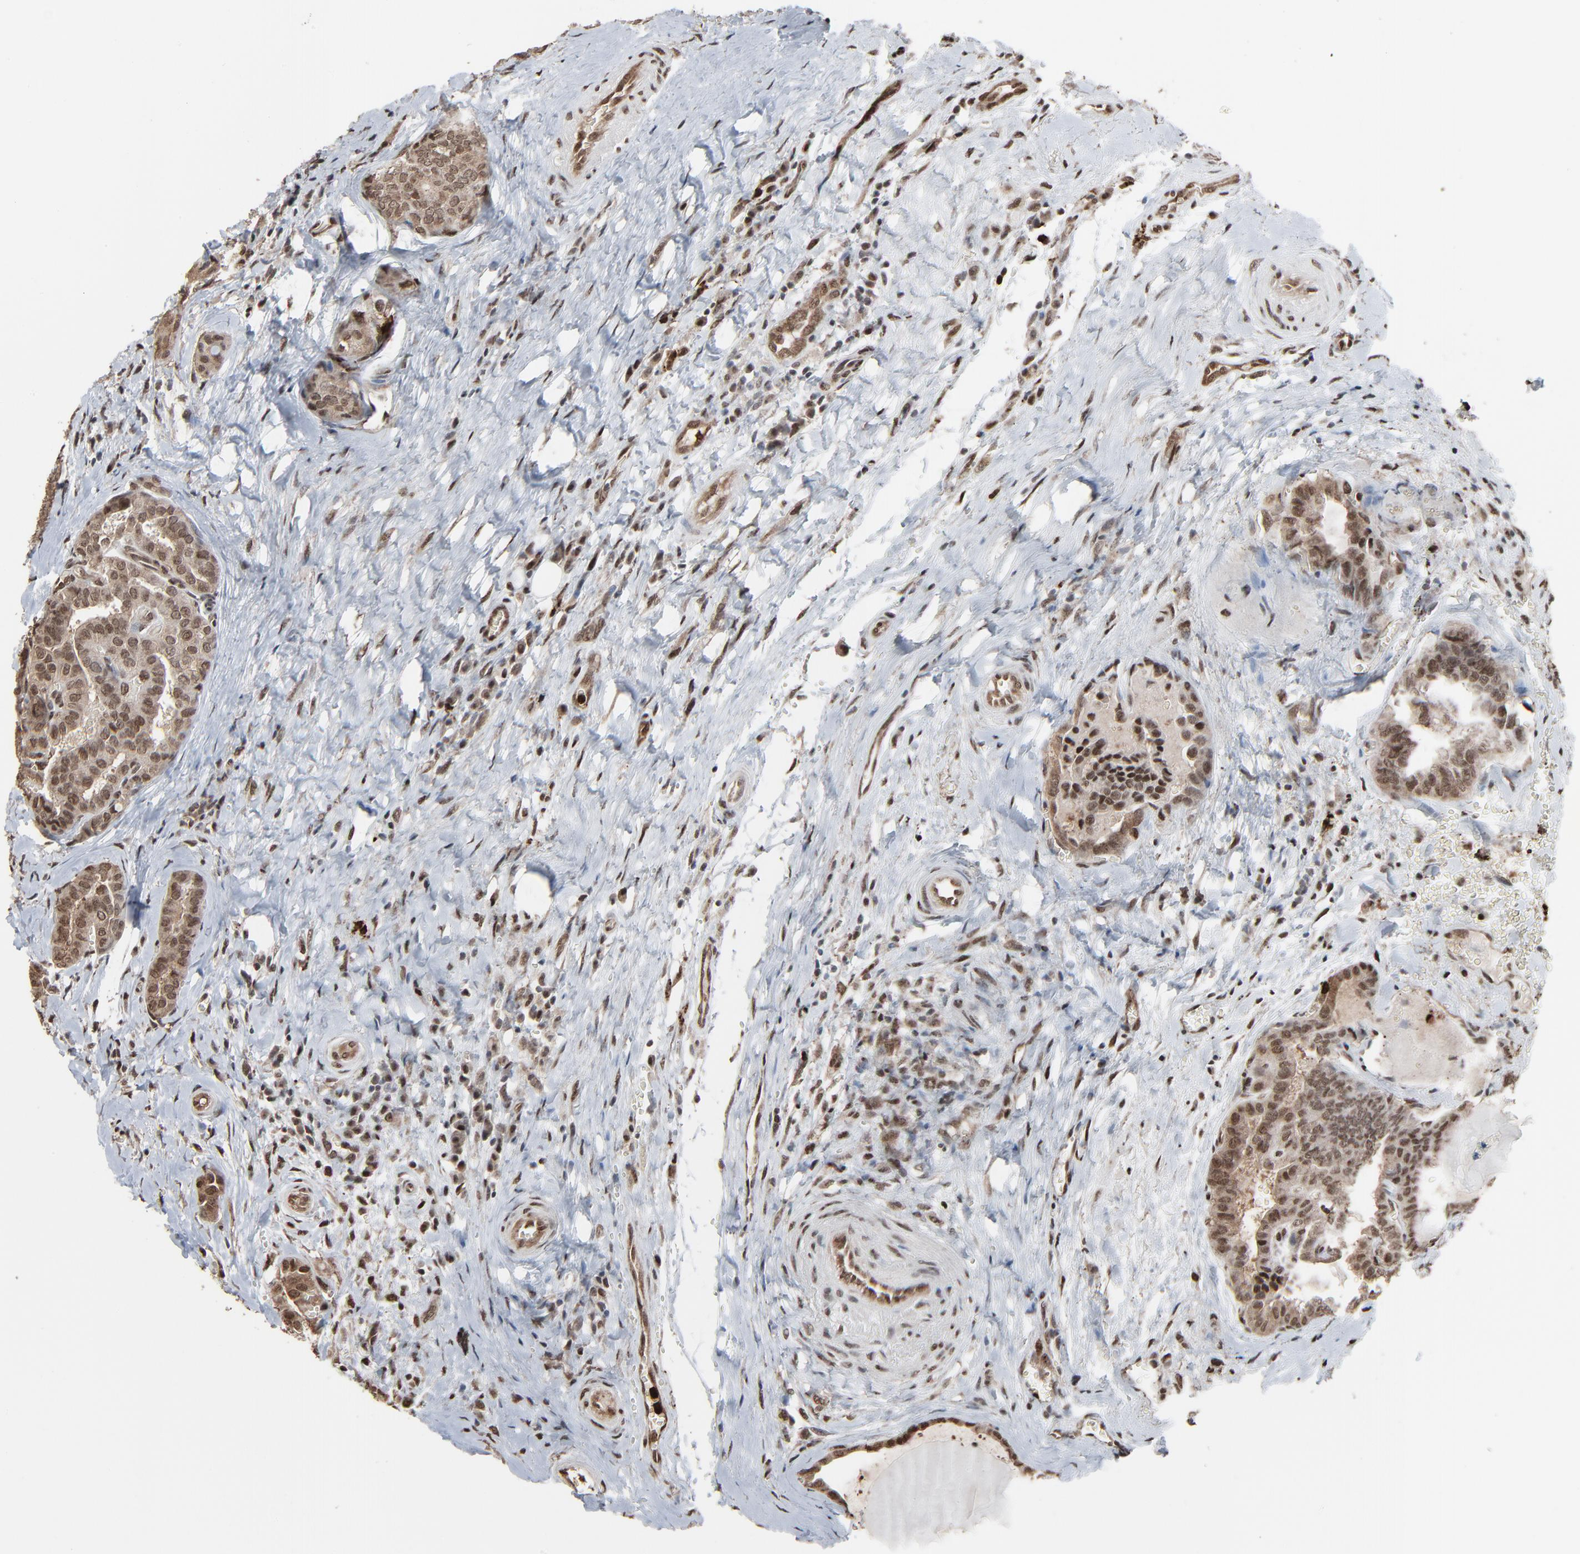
{"staining": {"intensity": "strong", "quantity": ">75%", "location": "cytoplasmic/membranous,nuclear"}, "tissue": "thyroid cancer", "cell_type": "Tumor cells", "image_type": "cancer", "snomed": [{"axis": "morphology", "description": "Carcinoma, NOS"}, {"axis": "topography", "description": "Thyroid gland"}], "caption": "Strong cytoplasmic/membranous and nuclear protein staining is seen in approximately >75% of tumor cells in thyroid cancer. The staining was performed using DAB, with brown indicating positive protein expression. Nuclei are stained blue with hematoxylin.", "gene": "MEIS2", "patient": {"sex": "female", "age": 91}}